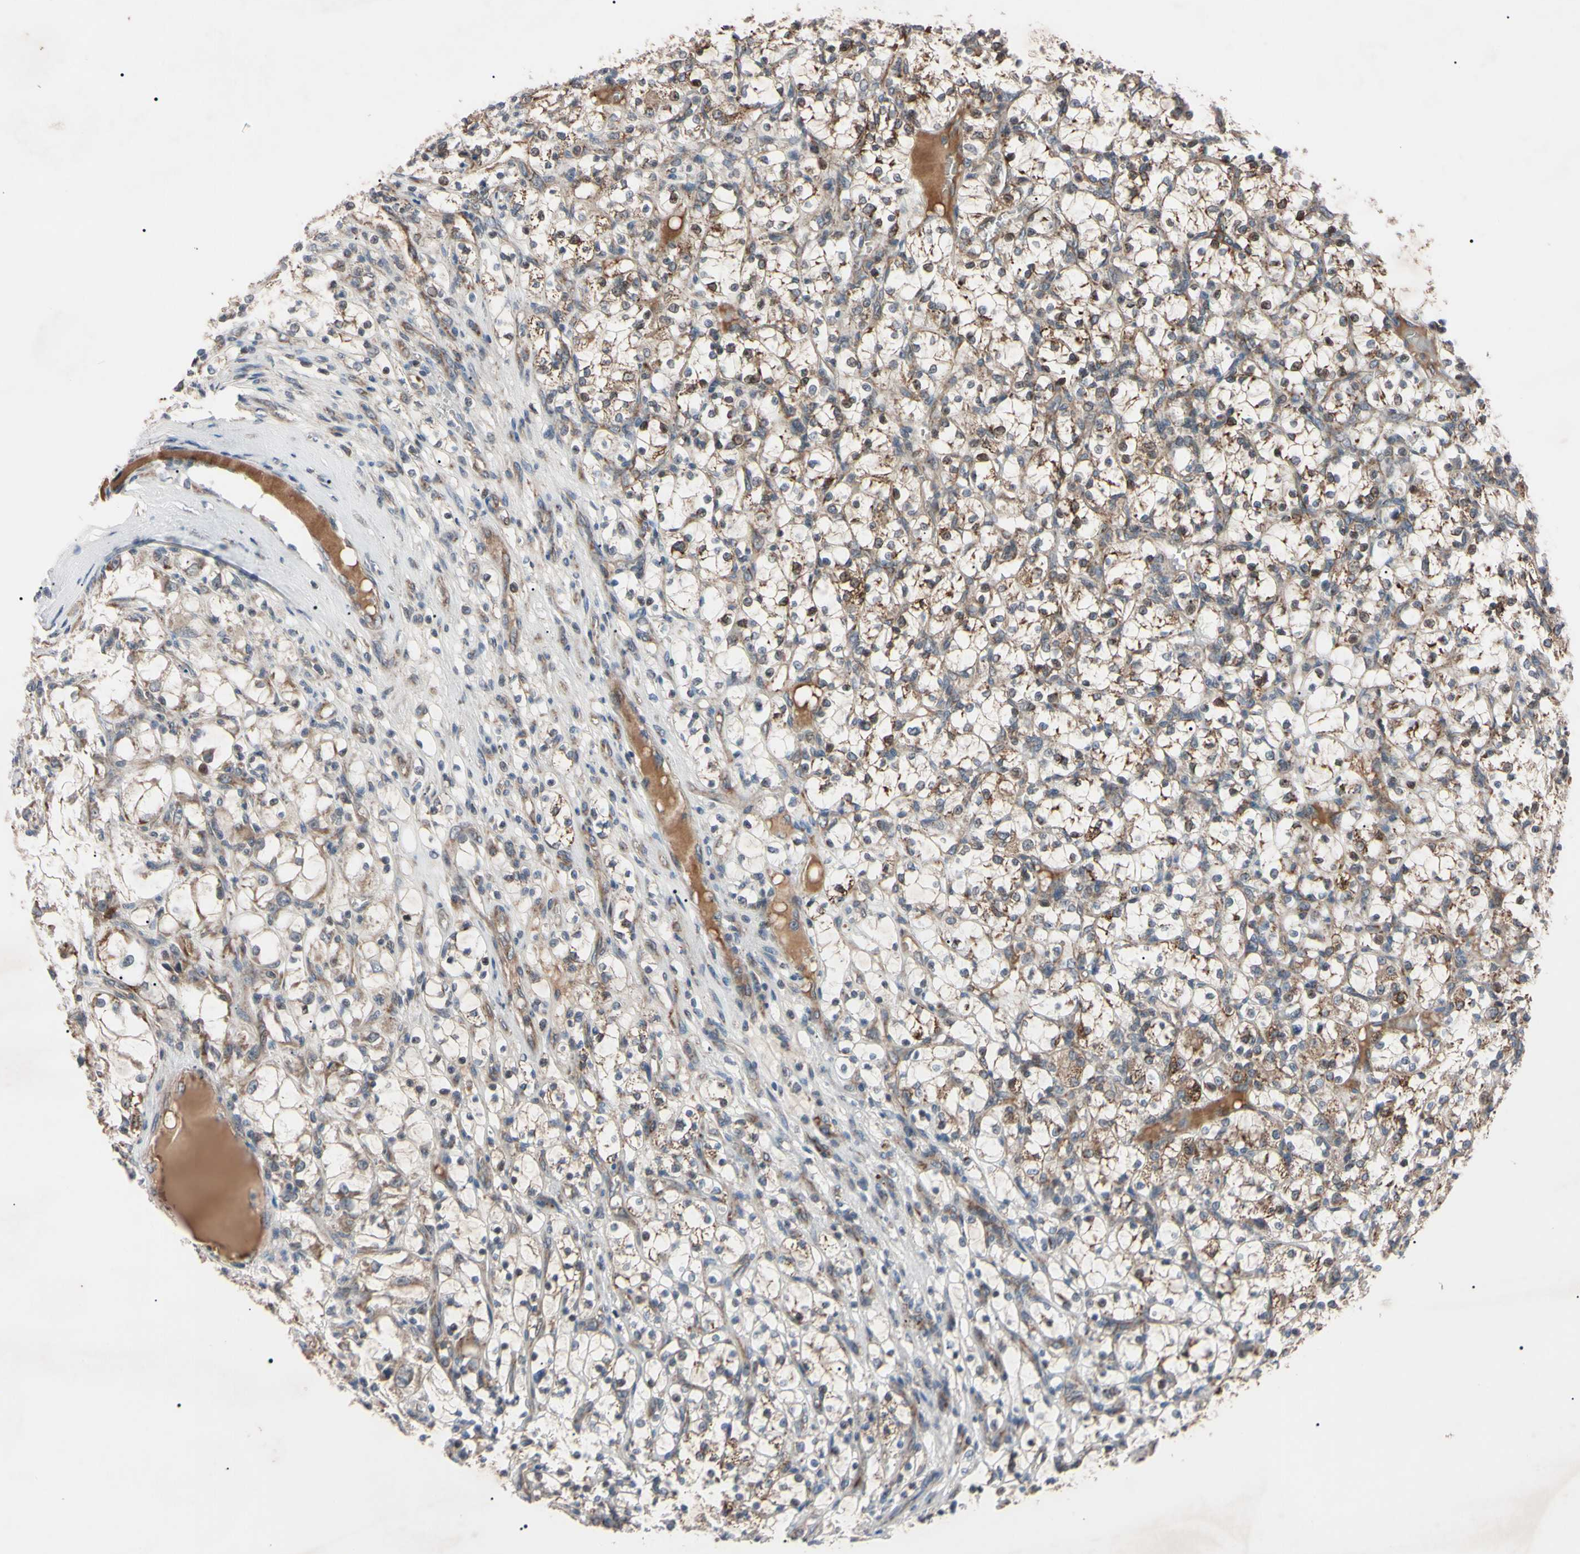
{"staining": {"intensity": "negative", "quantity": "none", "location": "none"}, "tissue": "renal cancer", "cell_type": "Tumor cells", "image_type": "cancer", "snomed": [{"axis": "morphology", "description": "Adenocarcinoma, NOS"}, {"axis": "topography", "description": "Kidney"}], "caption": "High magnification brightfield microscopy of renal adenocarcinoma stained with DAB (brown) and counterstained with hematoxylin (blue): tumor cells show no significant expression.", "gene": "TNFRSF1A", "patient": {"sex": "female", "age": 69}}